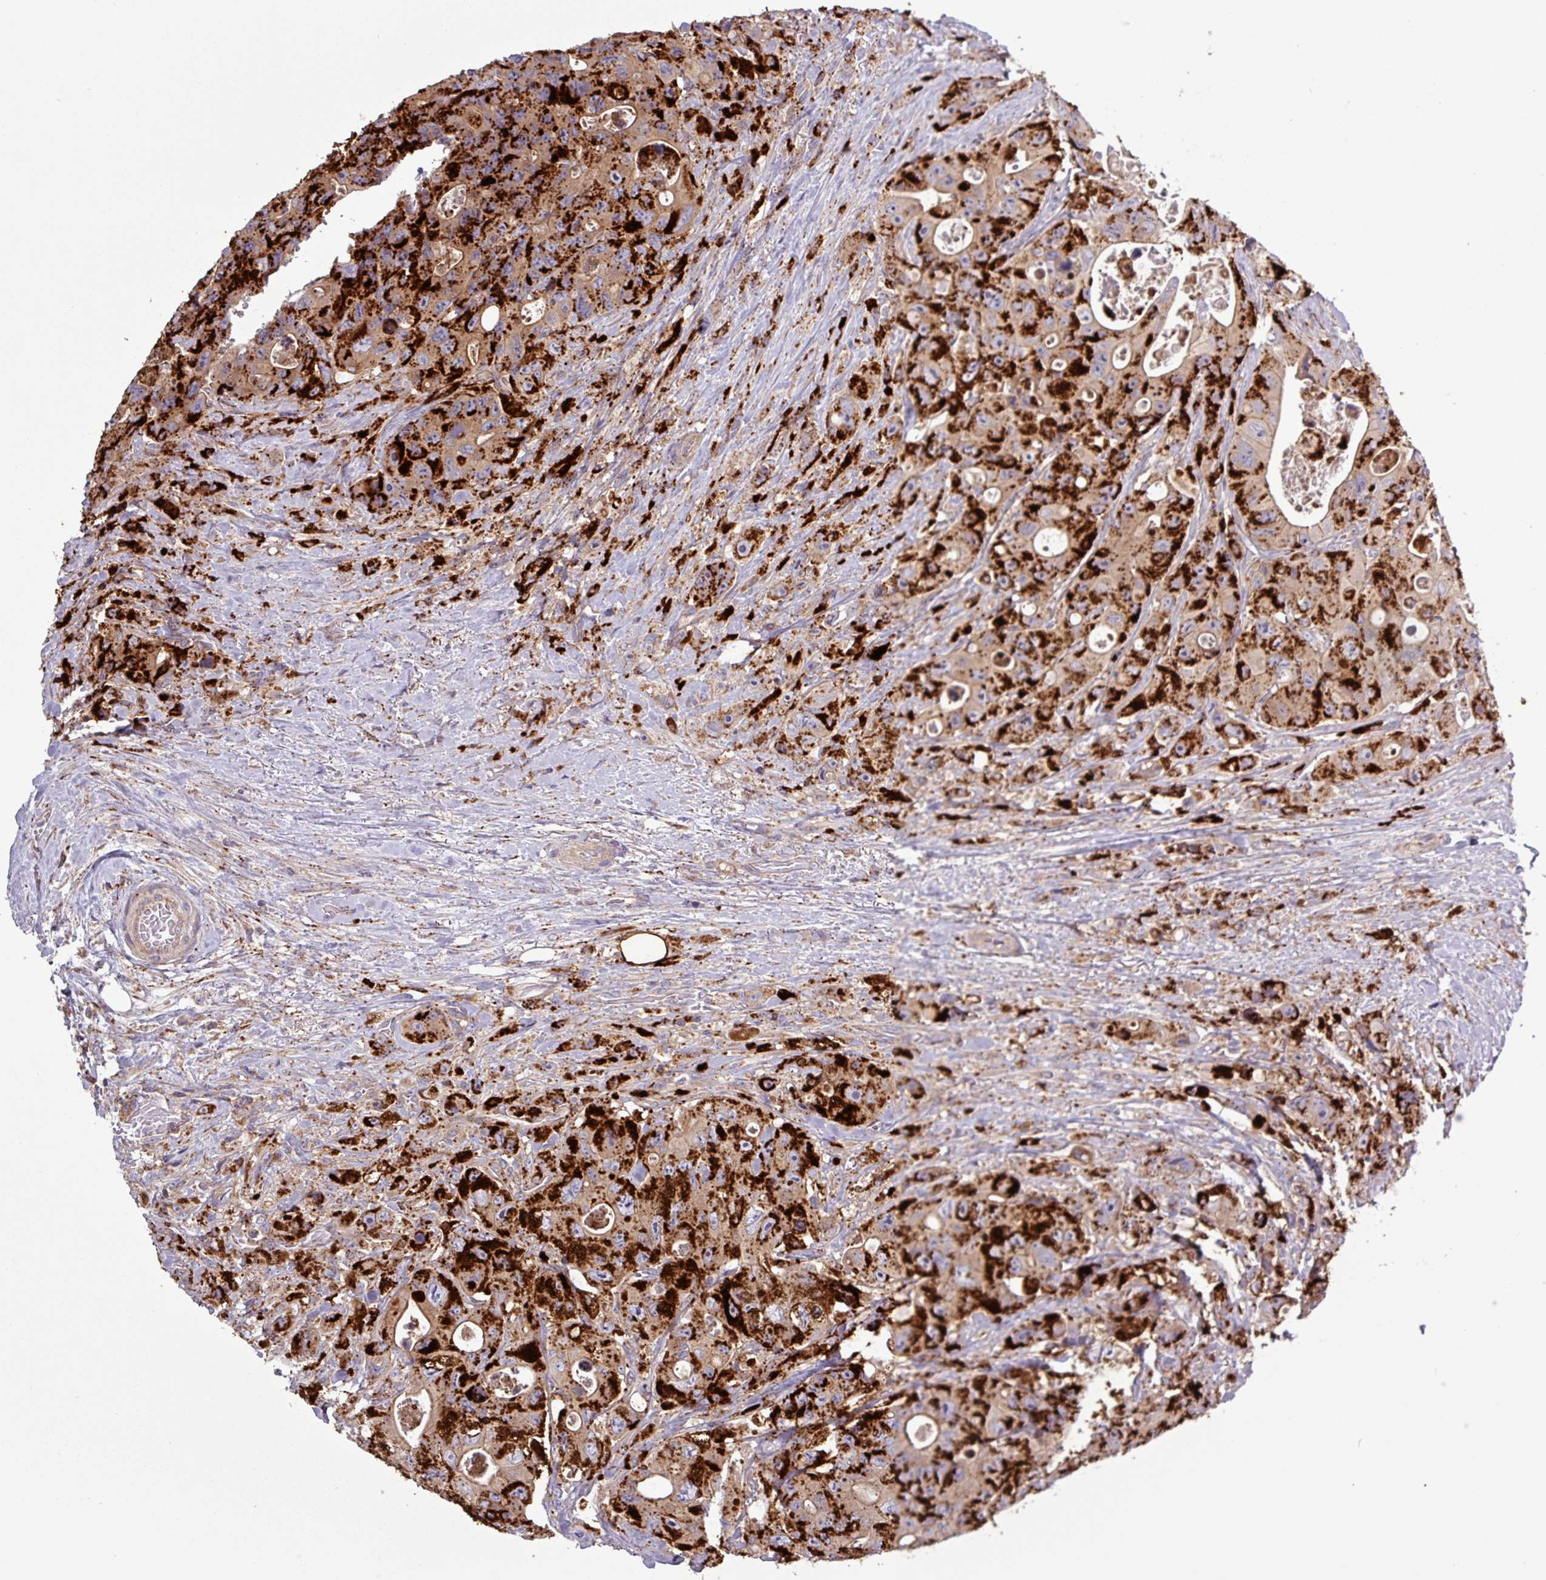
{"staining": {"intensity": "strong", "quantity": ">75%", "location": "cytoplasmic/membranous"}, "tissue": "colorectal cancer", "cell_type": "Tumor cells", "image_type": "cancer", "snomed": [{"axis": "morphology", "description": "Adenocarcinoma, NOS"}, {"axis": "topography", "description": "Colon"}], "caption": "Adenocarcinoma (colorectal) was stained to show a protein in brown. There is high levels of strong cytoplasmic/membranous staining in about >75% of tumor cells.", "gene": "PLIN2", "patient": {"sex": "female", "age": 46}}